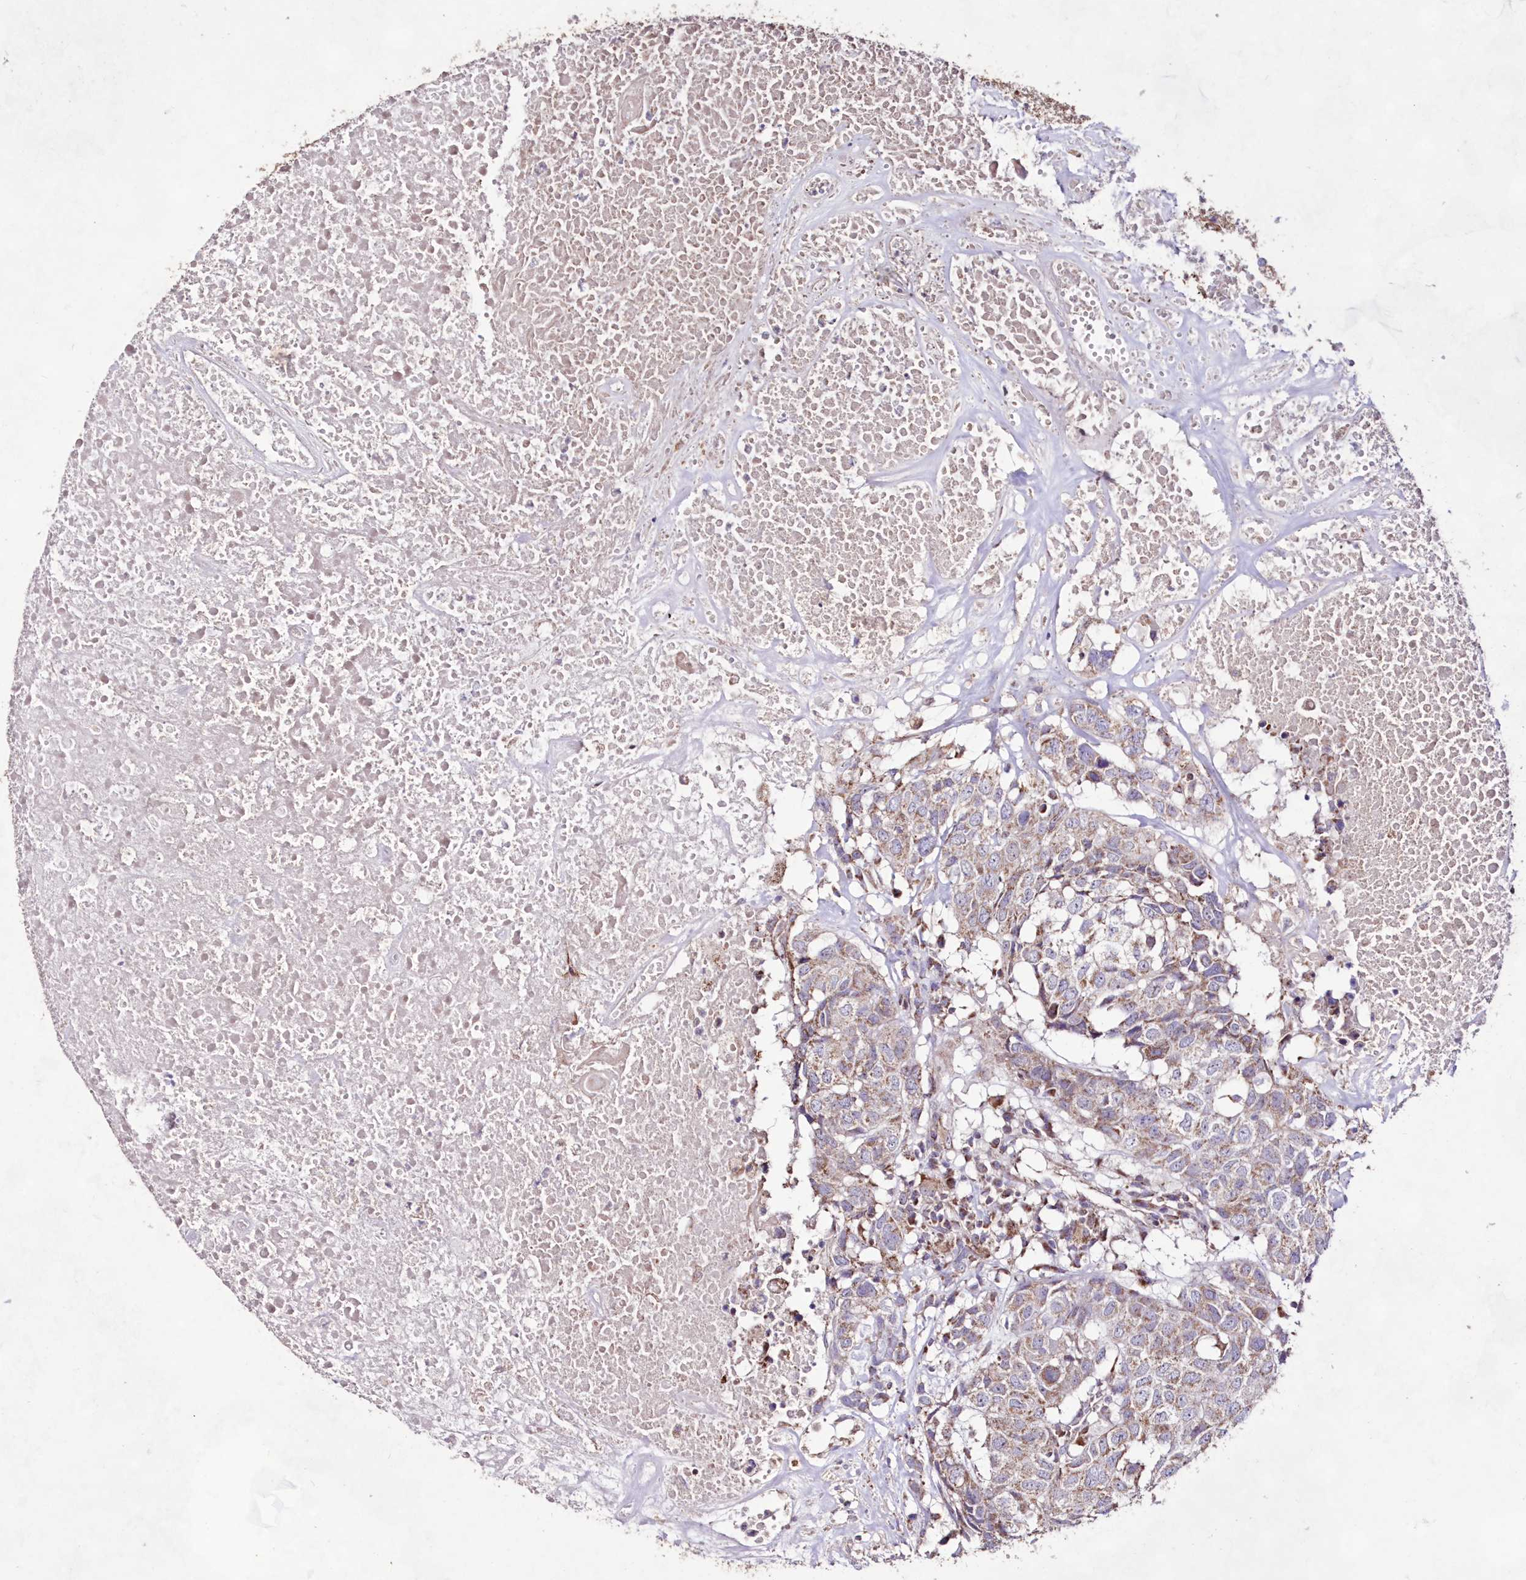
{"staining": {"intensity": "weak", "quantity": "25%-75%", "location": "cytoplasmic/membranous"}, "tissue": "head and neck cancer", "cell_type": "Tumor cells", "image_type": "cancer", "snomed": [{"axis": "morphology", "description": "Squamous cell carcinoma, NOS"}, {"axis": "topography", "description": "Head-Neck"}], "caption": "An immunohistochemistry micrograph of neoplastic tissue is shown. Protein staining in brown highlights weak cytoplasmic/membranous positivity in head and neck squamous cell carcinoma within tumor cells.", "gene": "HADHB", "patient": {"sex": "male", "age": 66}}